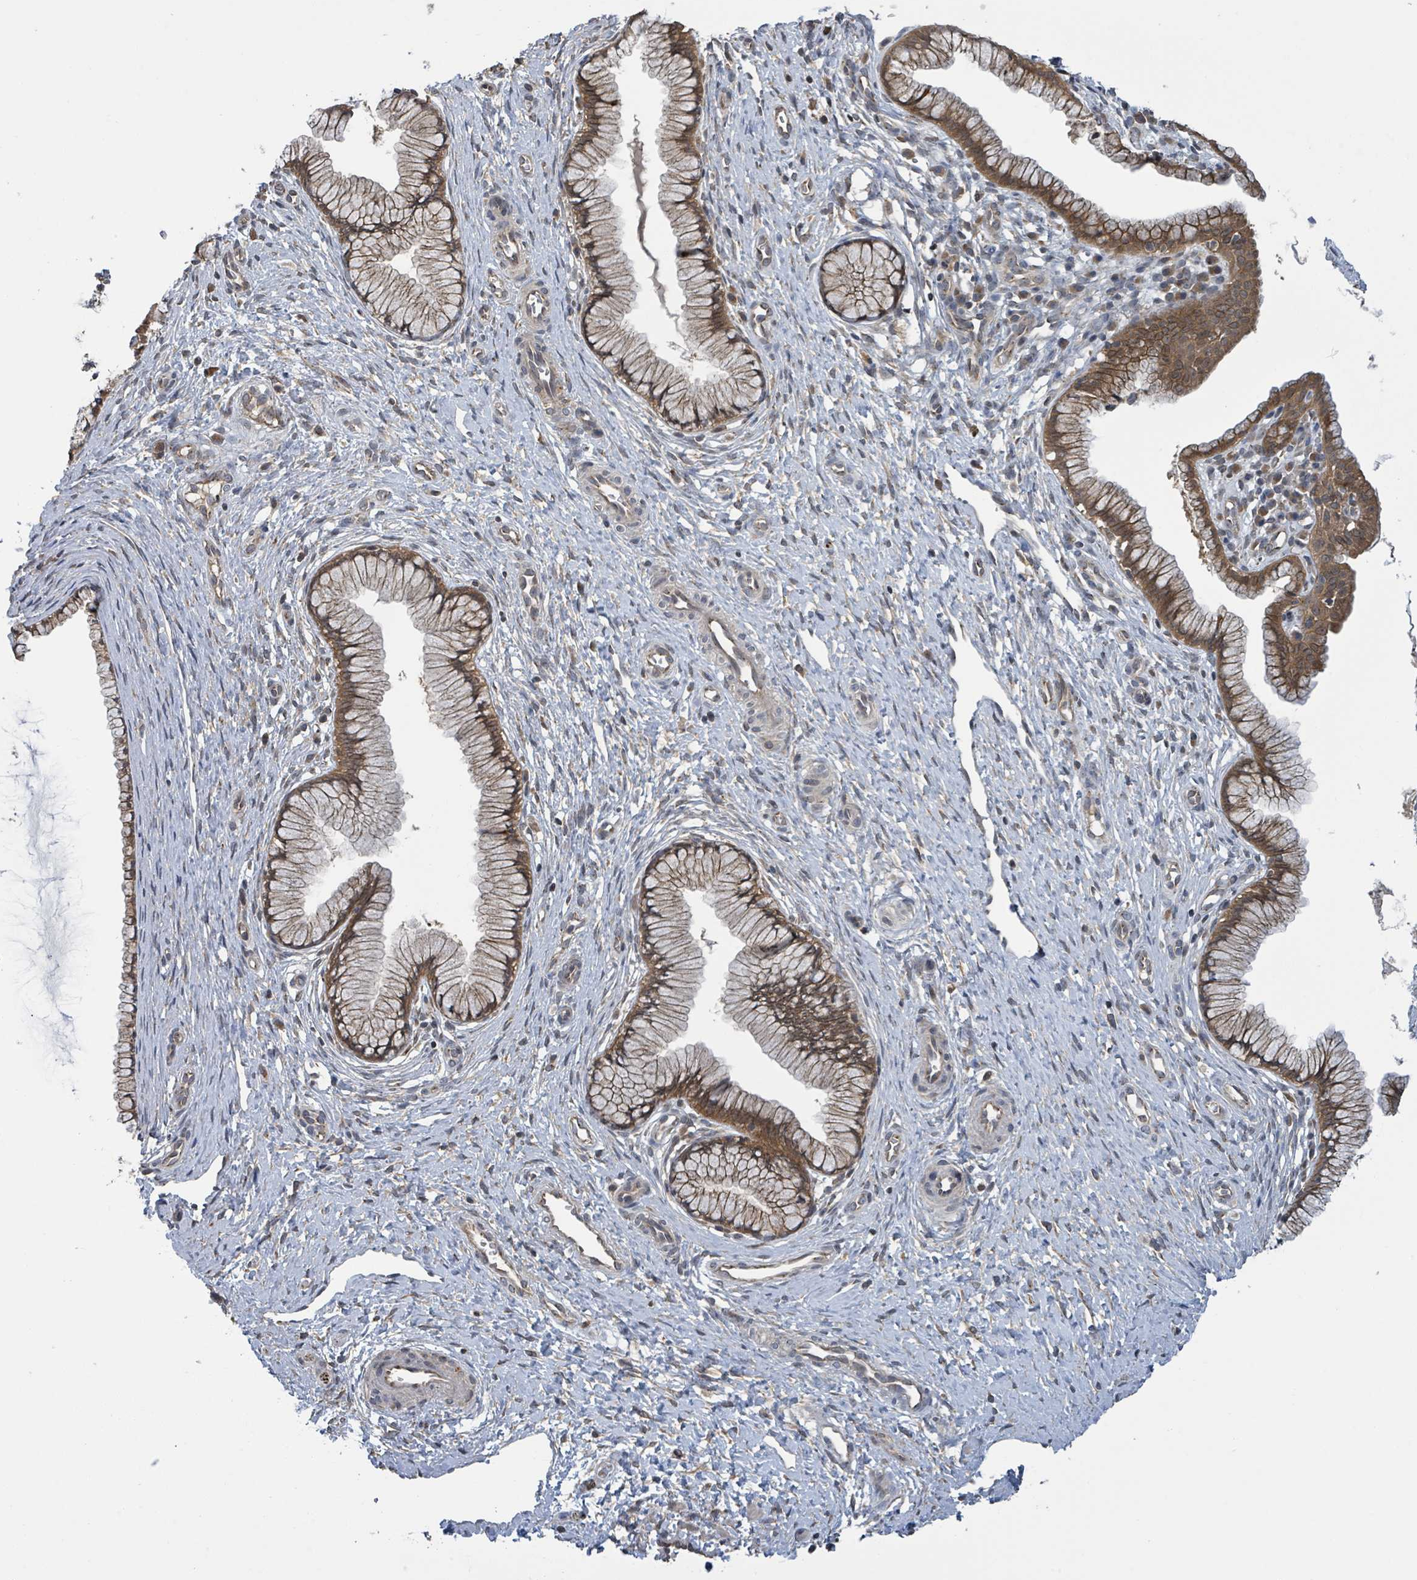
{"staining": {"intensity": "strong", "quantity": ">75%", "location": "cytoplasmic/membranous"}, "tissue": "cervix", "cell_type": "Glandular cells", "image_type": "normal", "snomed": [{"axis": "morphology", "description": "Normal tissue, NOS"}, {"axis": "topography", "description": "Cervix"}], "caption": "Immunohistochemical staining of benign cervix reveals >75% levels of strong cytoplasmic/membranous protein positivity in approximately >75% of glandular cells. (IHC, brightfield microscopy, high magnification).", "gene": "CCDC121", "patient": {"sex": "female", "age": 36}}